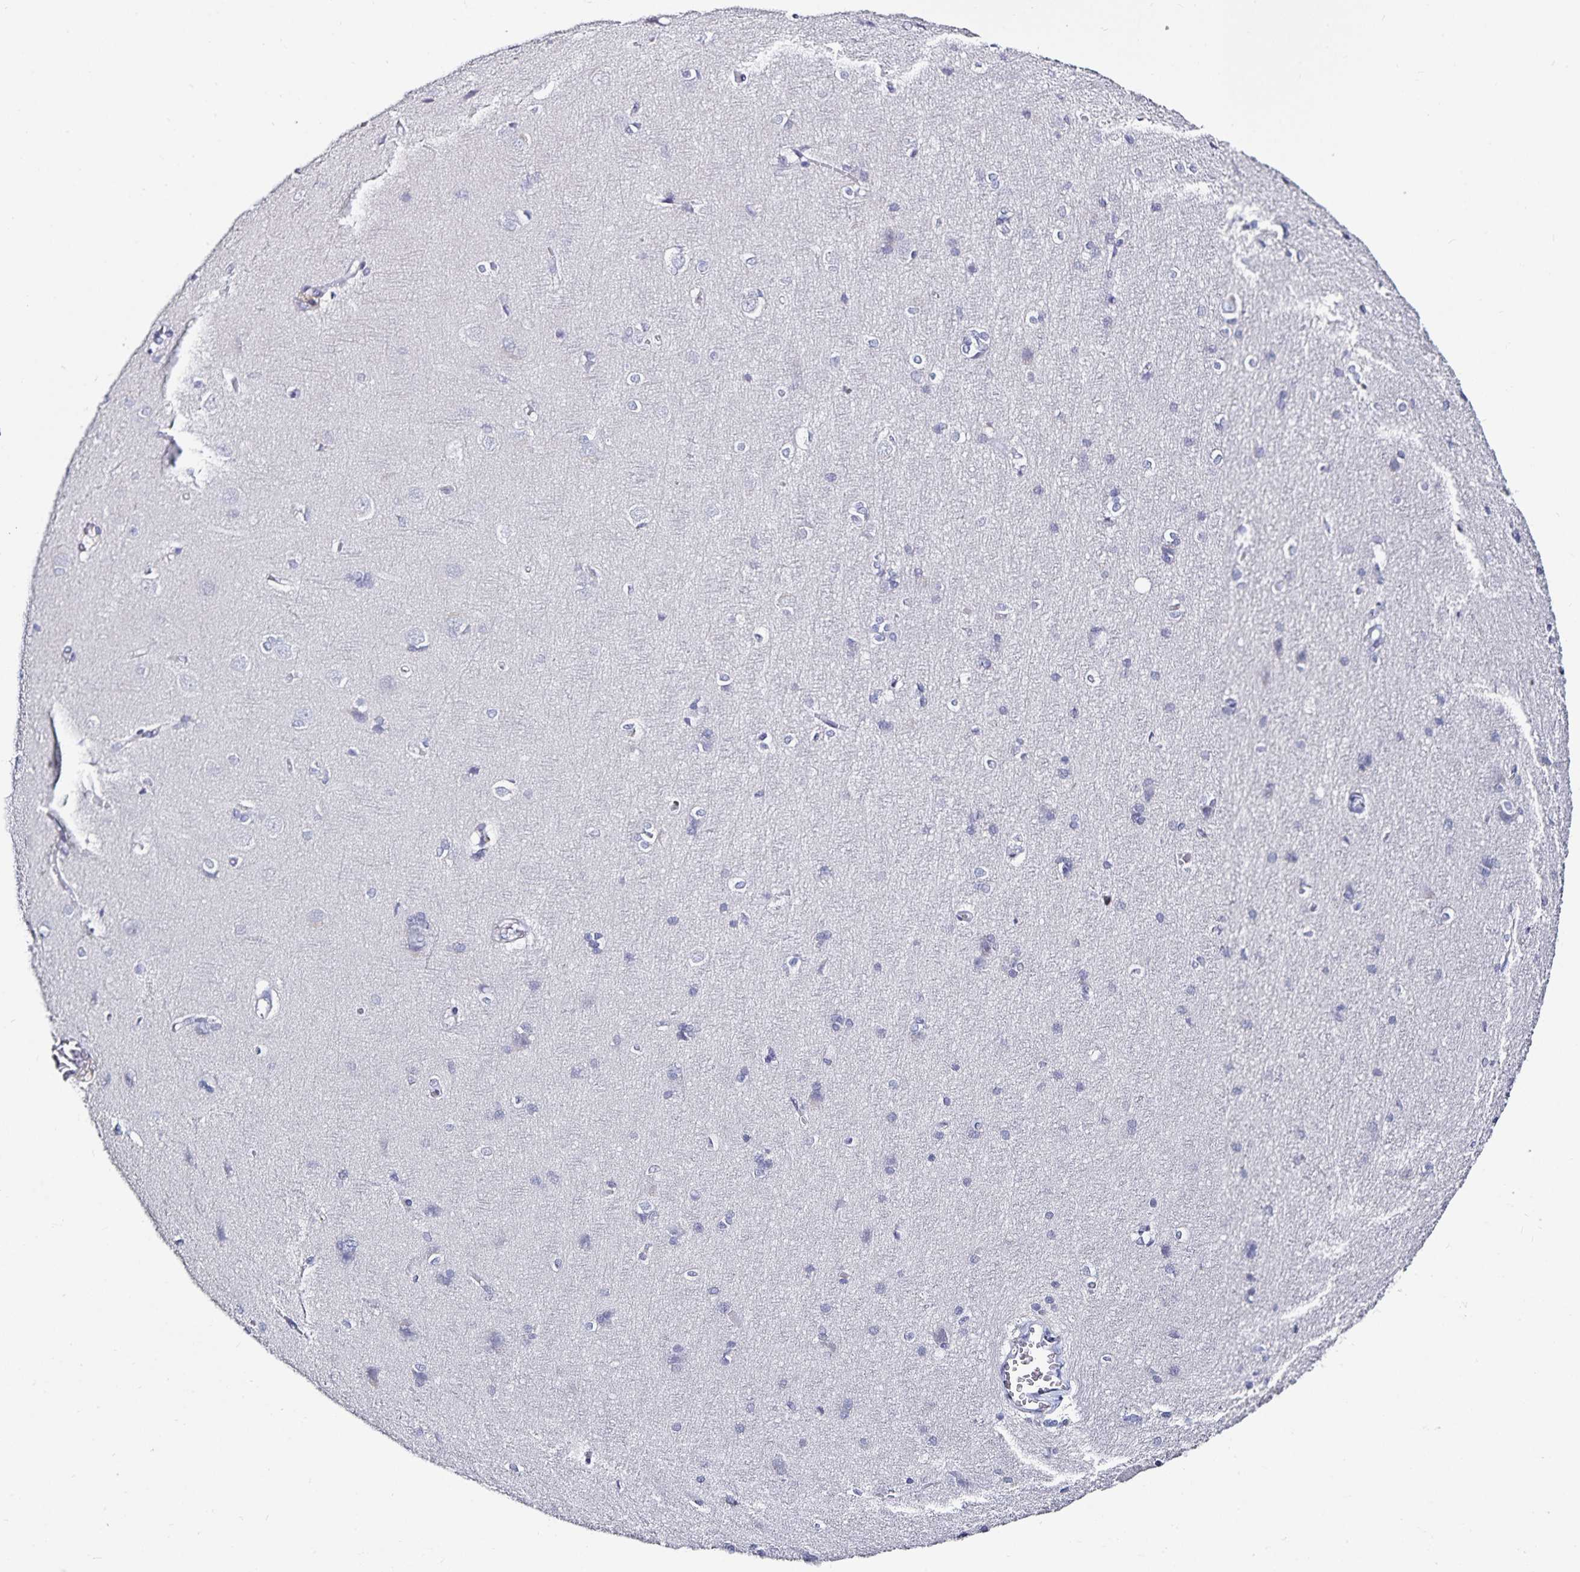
{"staining": {"intensity": "negative", "quantity": "none", "location": "none"}, "tissue": "cerebral cortex", "cell_type": "Endothelial cells", "image_type": "normal", "snomed": [{"axis": "morphology", "description": "Normal tissue, NOS"}, {"axis": "topography", "description": "Cerebral cortex"}], "caption": "IHC photomicrograph of unremarkable cerebral cortex stained for a protein (brown), which demonstrates no expression in endothelial cells. (DAB (3,3'-diaminobenzidine) IHC with hematoxylin counter stain).", "gene": "TTR", "patient": {"sex": "male", "age": 37}}